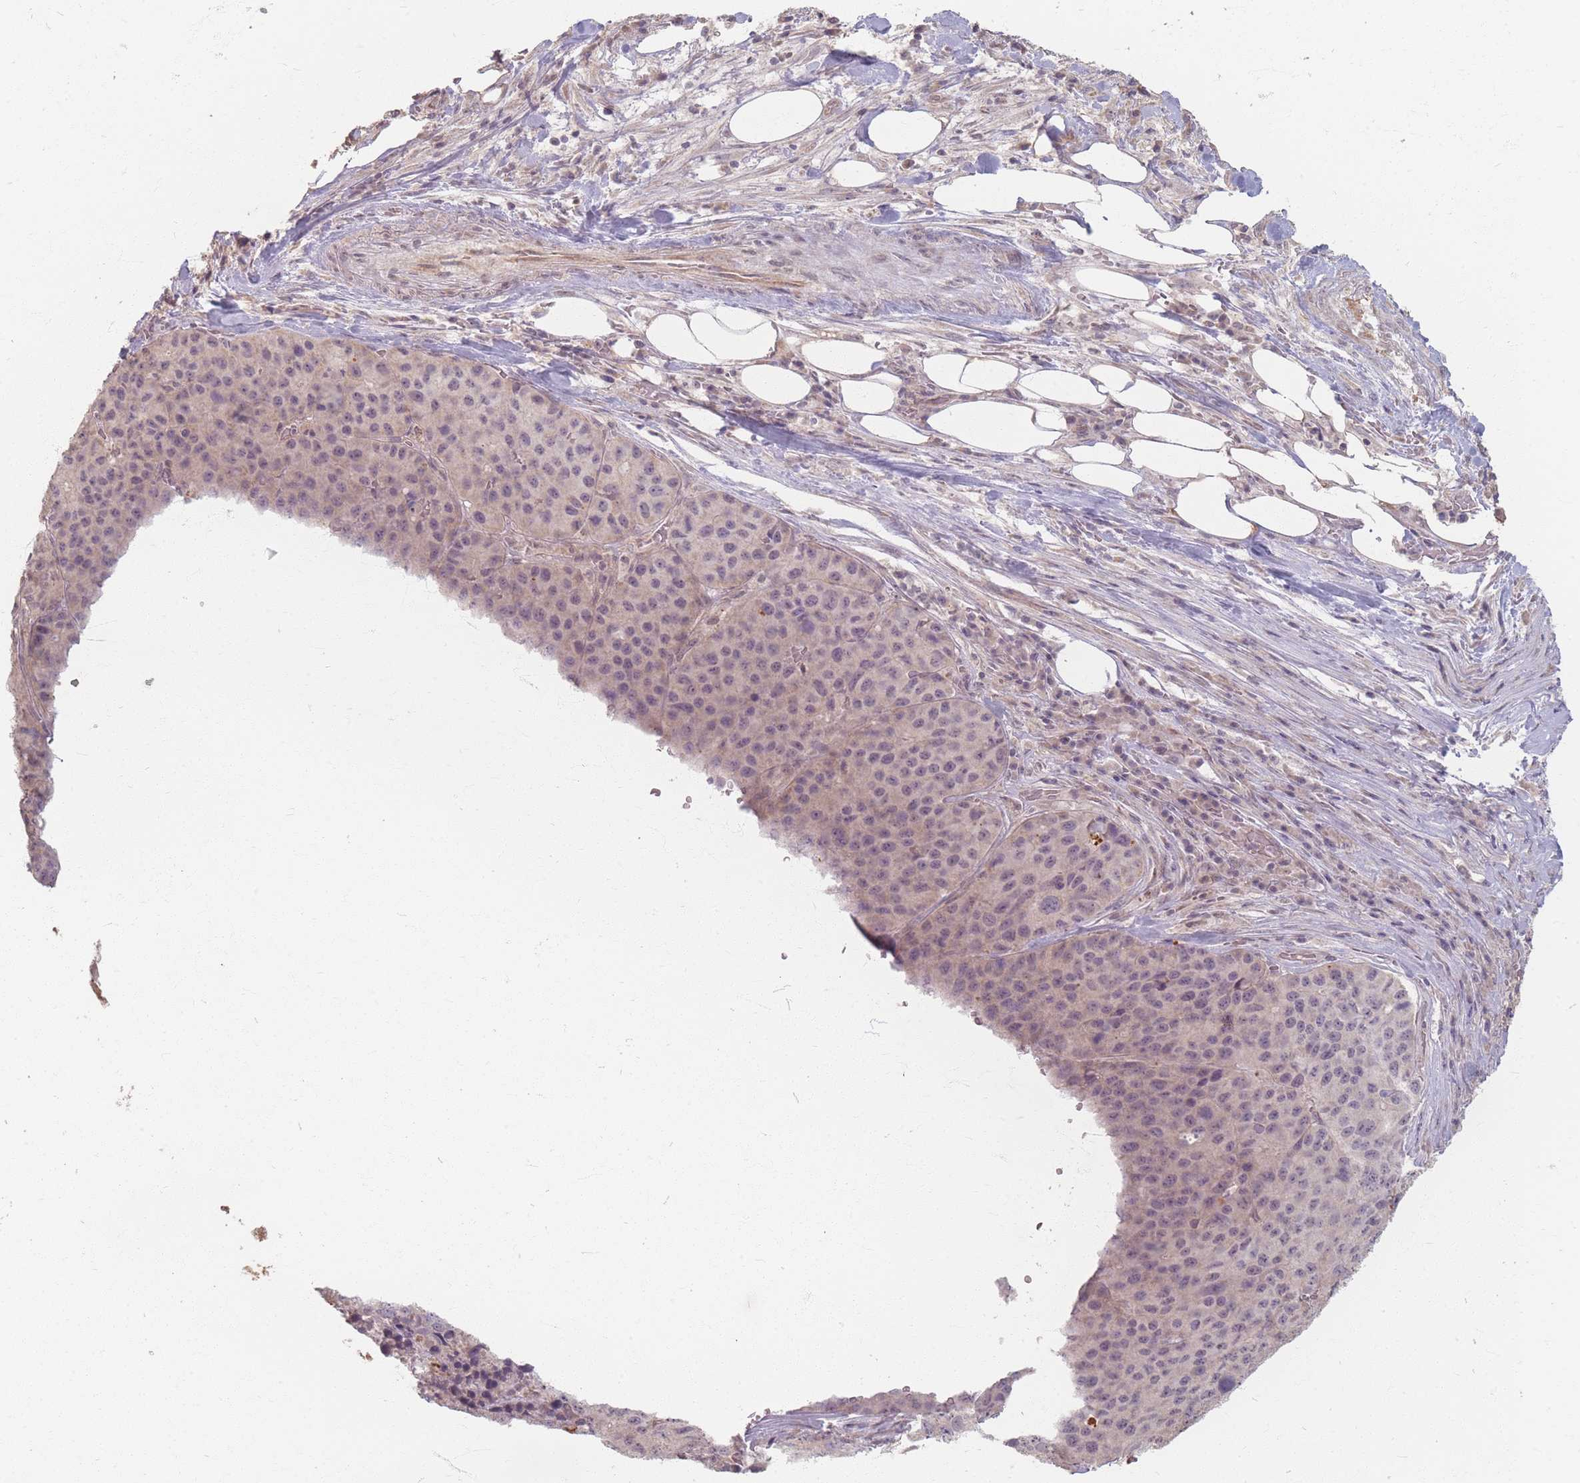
{"staining": {"intensity": "negative", "quantity": "none", "location": "none"}, "tissue": "stomach cancer", "cell_type": "Tumor cells", "image_type": "cancer", "snomed": [{"axis": "morphology", "description": "Adenocarcinoma, NOS"}, {"axis": "topography", "description": "Stomach"}], "caption": "There is no significant expression in tumor cells of adenocarcinoma (stomach).", "gene": "GABRA6", "patient": {"sex": "male", "age": 71}}